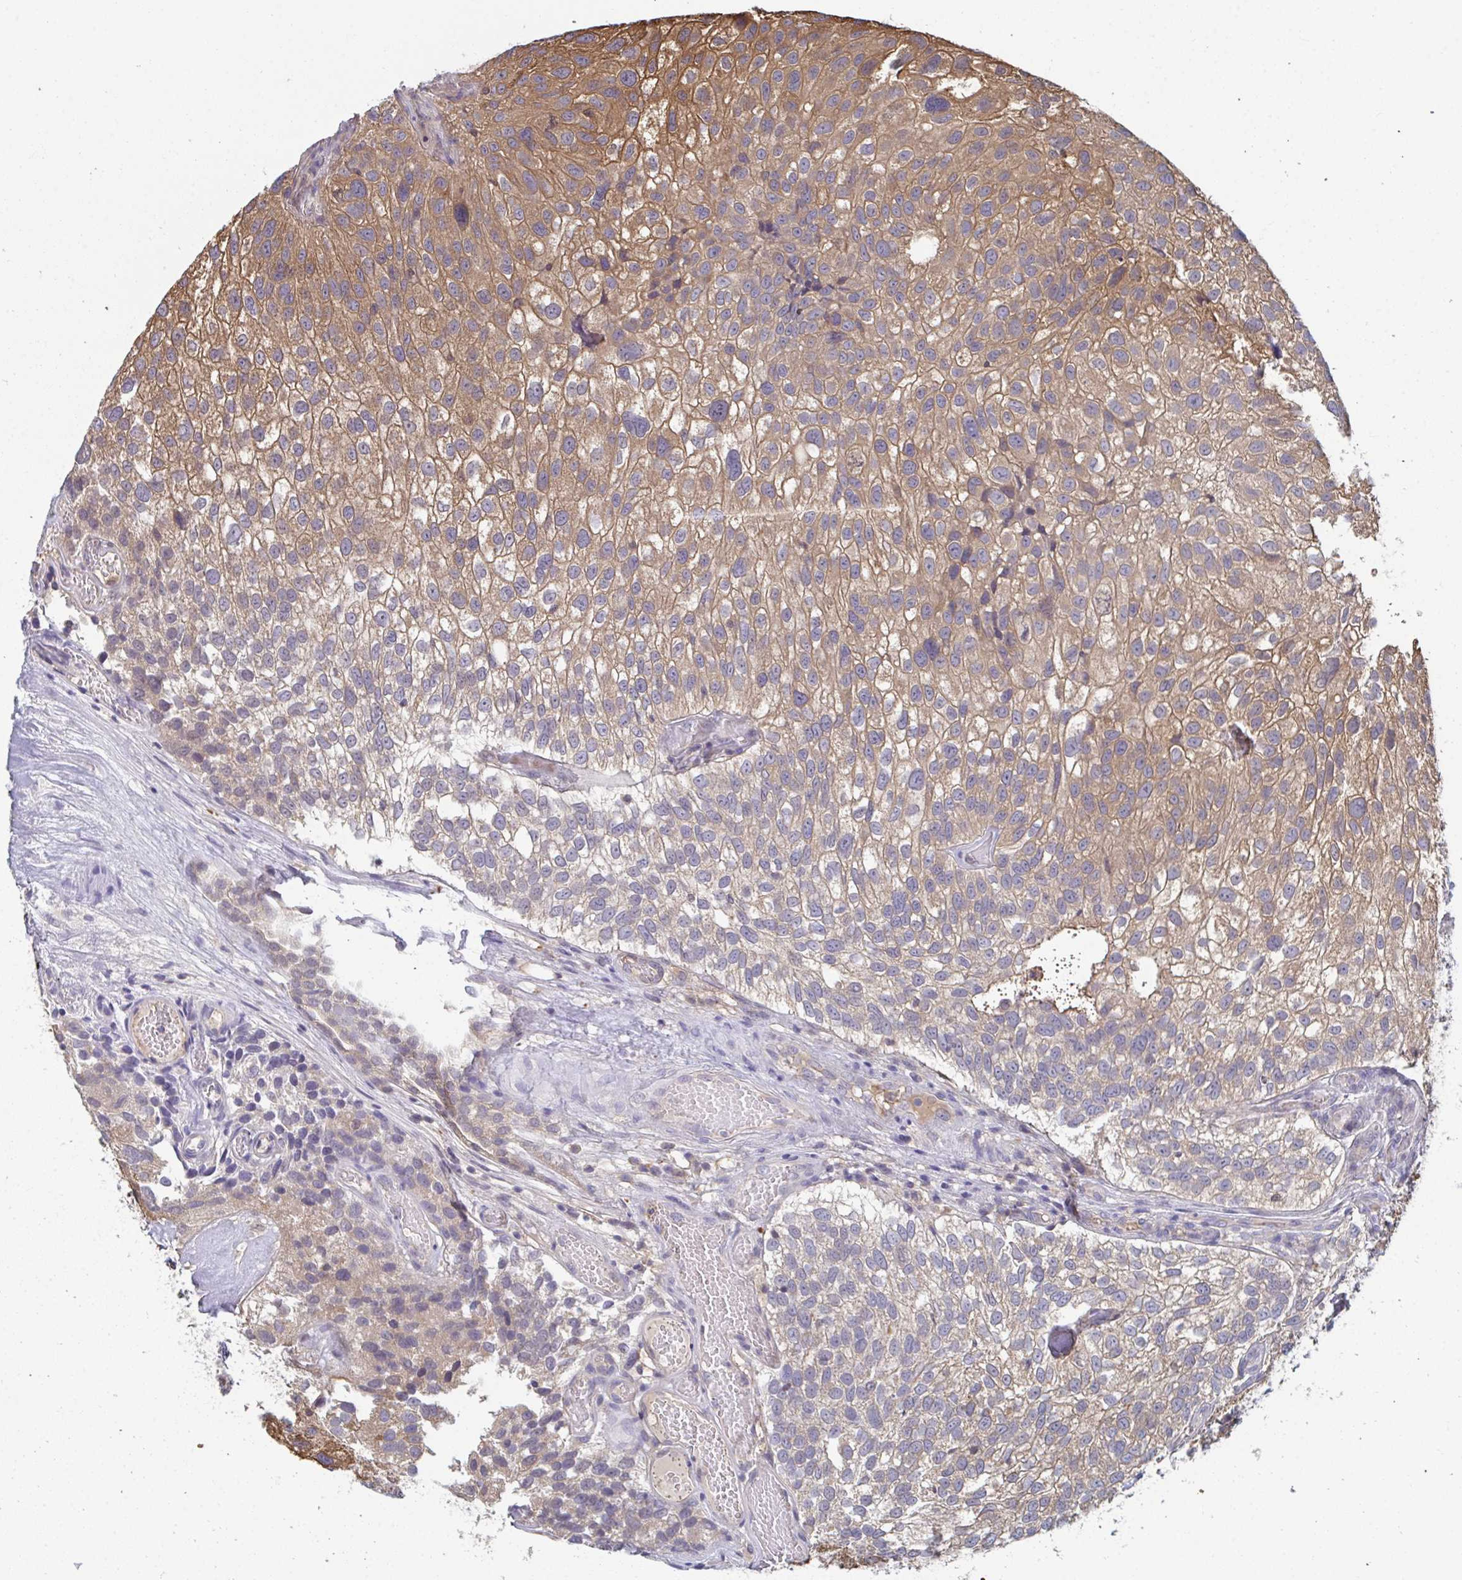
{"staining": {"intensity": "moderate", "quantity": "25%-75%", "location": "cytoplasmic/membranous"}, "tissue": "urothelial cancer", "cell_type": "Tumor cells", "image_type": "cancer", "snomed": [{"axis": "morphology", "description": "Urothelial carcinoma, NOS"}, {"axis": "topography", "description": "Urinary bladder"}], "caption": "High-magnification brightfield microscopy of transitional cell carcinoma stained with DAB (brown) and counterstained with hematoxylin (blue). tumor cells exhibit moderate cytoplasmic/membranous positivity is appreciated in about25%-75% of cells. The staining was performed using DAB (3,3'-diaminobenzidine), with brown indicating positive protein expression. Nuclei are stained blue with hematoxylin.", "gene": "TTC9C", "patient": {"sex": "male", "age": 87}}